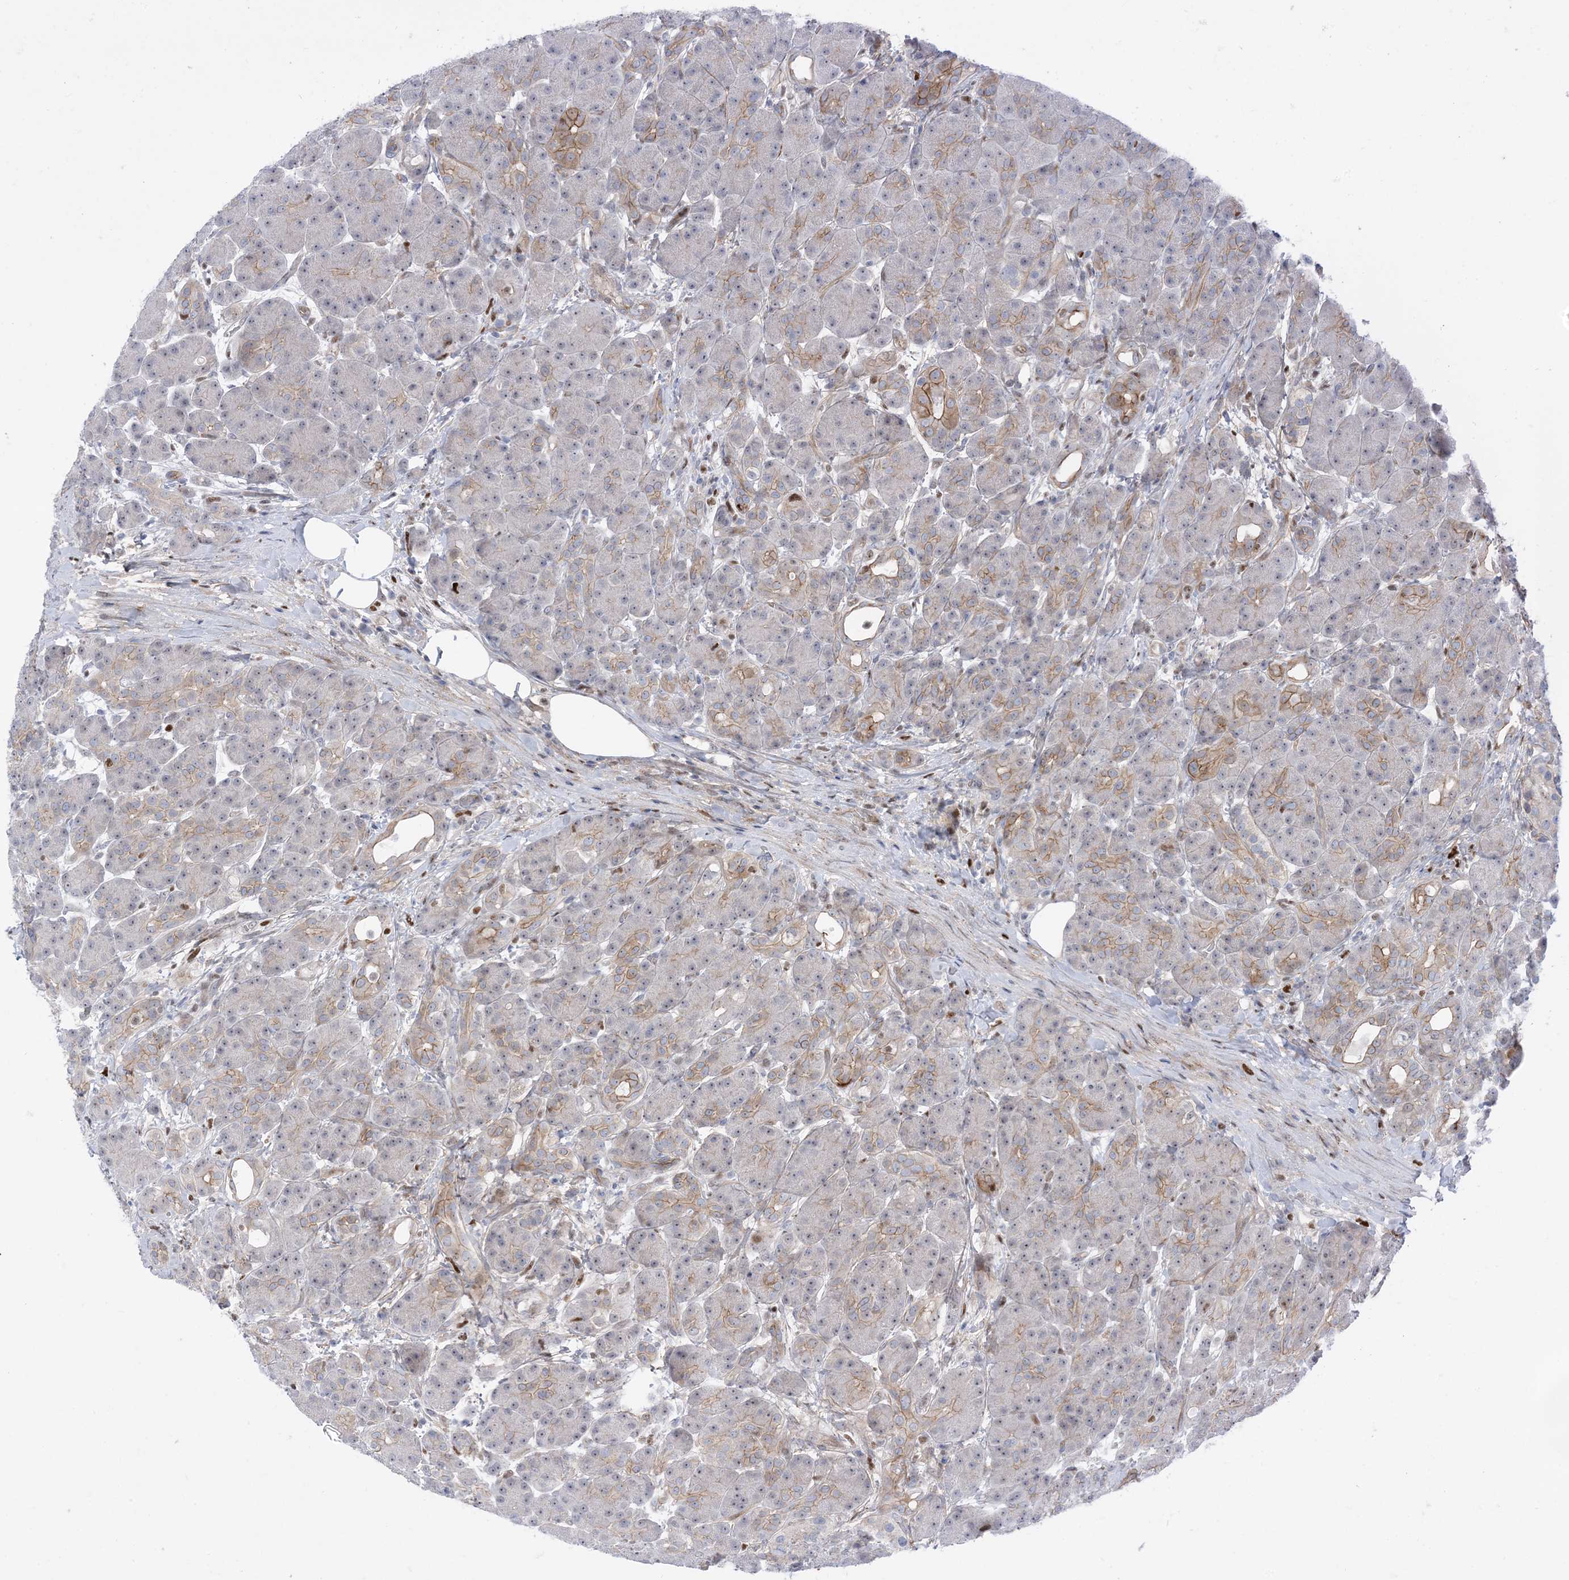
{"staining": {"intensity": "moderate", "quantity": "<25%", "location": "cytoplasmic/membranous"}, "tissue": "pancreas", "cell_type": "Exocrine glandular cells", "image_type": "normal", "snomed": [{"axis": "morphology", "description": "Normal tissue, NOS"}, {"axis": "topography", "description": "Pancreas"}], "caption": "Pancreas stained for a protein (brown) reveals moderate cytoplasmic/membranous positive positivity in approximately <25% of exocrine glandular cells.", "gene": "MARS2", "patient": {"sex": "male", "age": 63}}